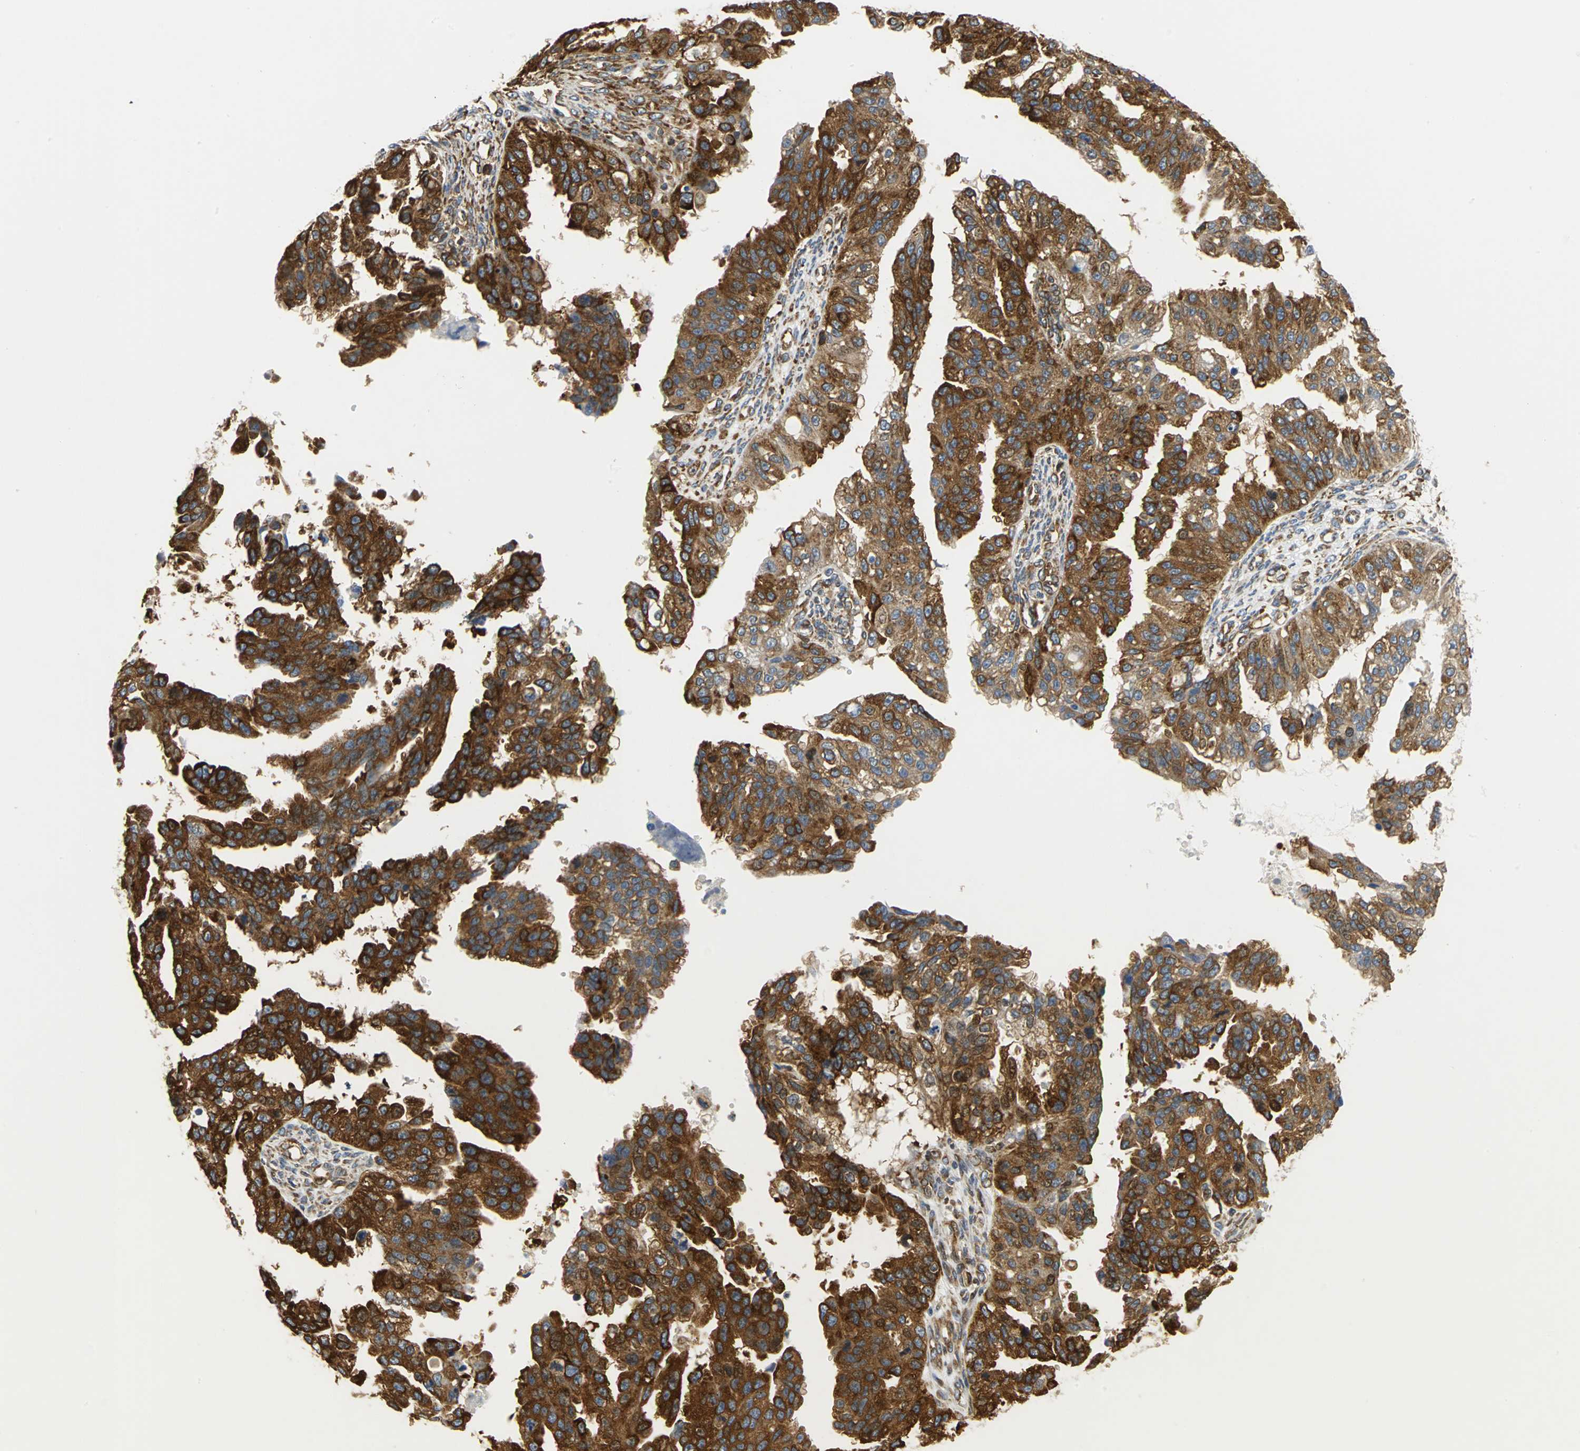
{"staining": {"intensity": "strong", "quantity": ">75%", "location": "cytoplasmic/membranous,nuclear"}, "tissue": "ovarian cancer", "cell_type": "Tumor cells", "image_type": "cancer", "snomed": [{"axis": "morphology", "description": "Cystadenocarcinoma, serous, NOS"}, {"axis": "topography", "description": "Ovary"}], "caption": "This histopathology image displays IHC staining of ovarian cancer, with high strong cytoplasmic/membranous and nuclear positivity in about >75% of tumor cells.", "gene": "YBX1", "patient": {"sex": "female", "age": 58}}